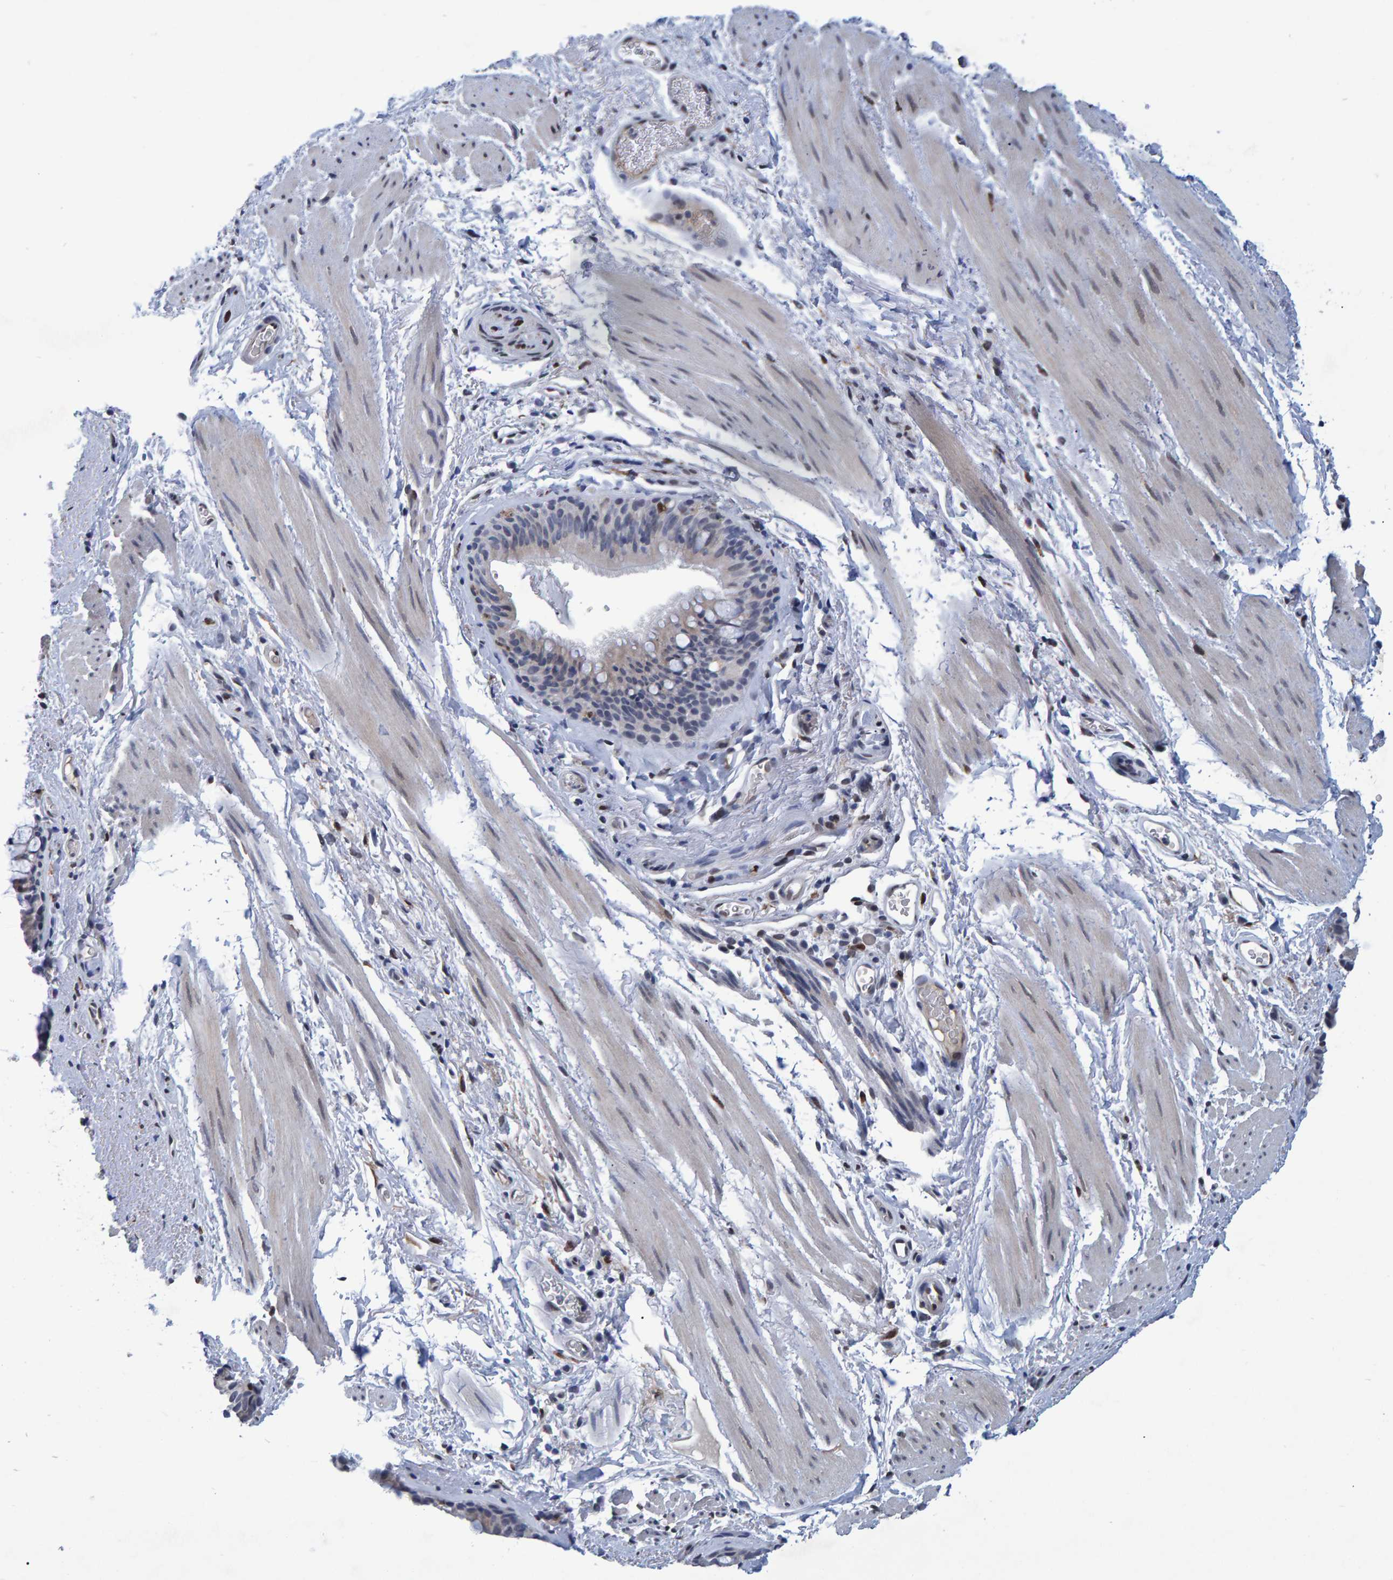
{"staining": {"intensity": "weak", "quantity": "25%-75%", "location": "cytoplasmic/membranous"}, "tissue": "bronchus", "cell_type": "Respiratory epithelial cells", "image_type": "normal", "snomed": [{"axis": "morphology", "description": "Normal tissue, NOS"}, {"axis": "topography", "description": "Cartilage tissue"}, {"axis": "topography", "description": "Bronchus"}], "caption": "This image demonstrates IHC staining of benign human bronchus, with low weak cytoplasmic/membranous expression in about 25%-75% of respiratory epithelial cells.", "gene": "QKI", "patient": {"sex": "female", "age": 53}}